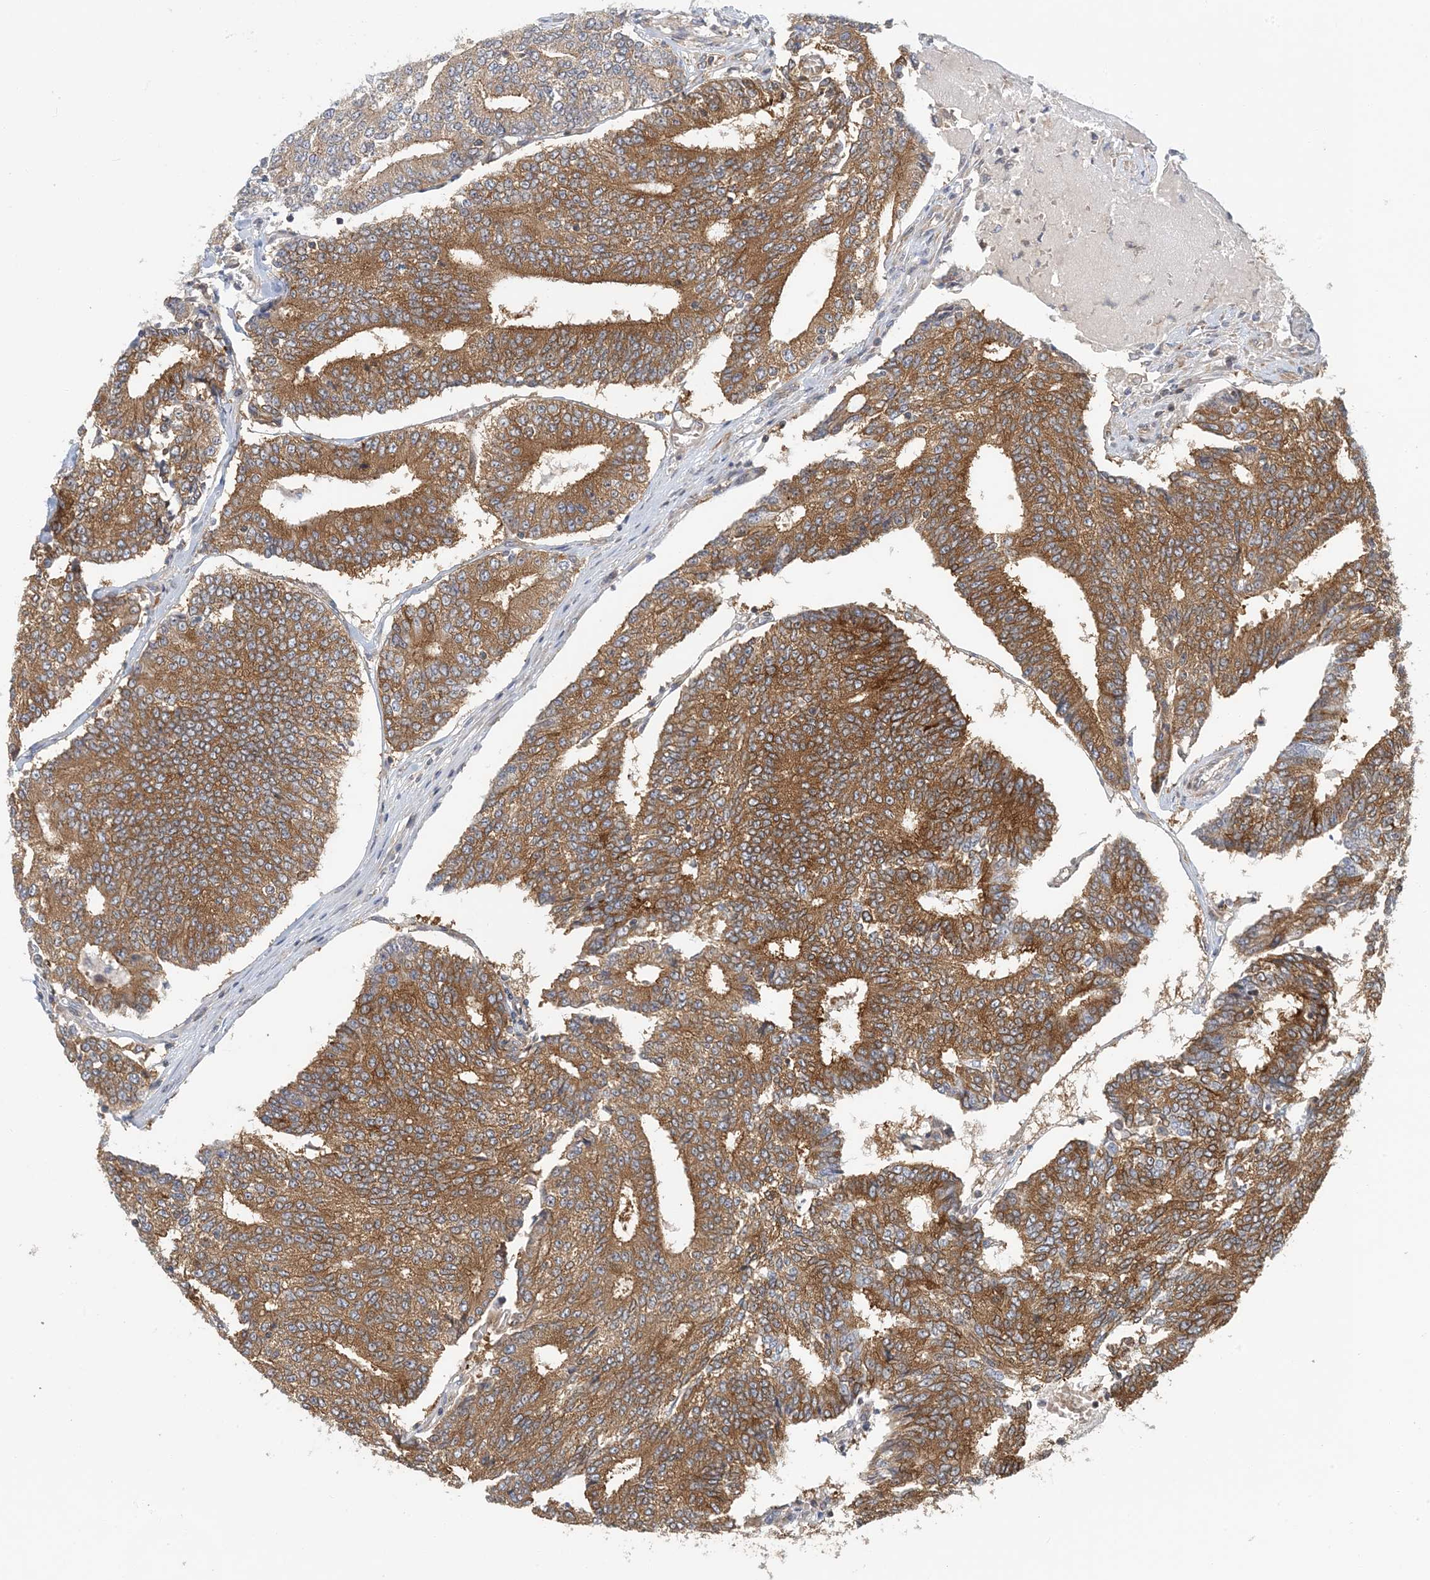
{"staining": {"intensity": "strong", "quantity": ">75%", "location": "cytoplasmic/membranous"}, "tissue": "prostate cancer", "cell_type": "Tumor cells", "image_type": "cancer", "snomed": [{"axis": "morphology", "description": "Normal tissue, NOS"}, {"axis": "morphology", "description": "Adenocarcinoma, High grade"}, {"axis": "topography", "description": "Prostate"}, {"axis": "topography", "description": "Seminal veicle"}], "caption": "An immunohistochemistry micrograph of tumor tissue is shown. Protein staining in brown shows strong cytoplasmic/membranous positivity in prostate cancer within tumor cells. The staining was performed using DAB to visualize the protein expression in brown, while the nuclei were stained in blue with hematoxylin (Magnification: 20x).", "gene": "ATP13A2", "patient": {"sex": "male", "age": 55}}